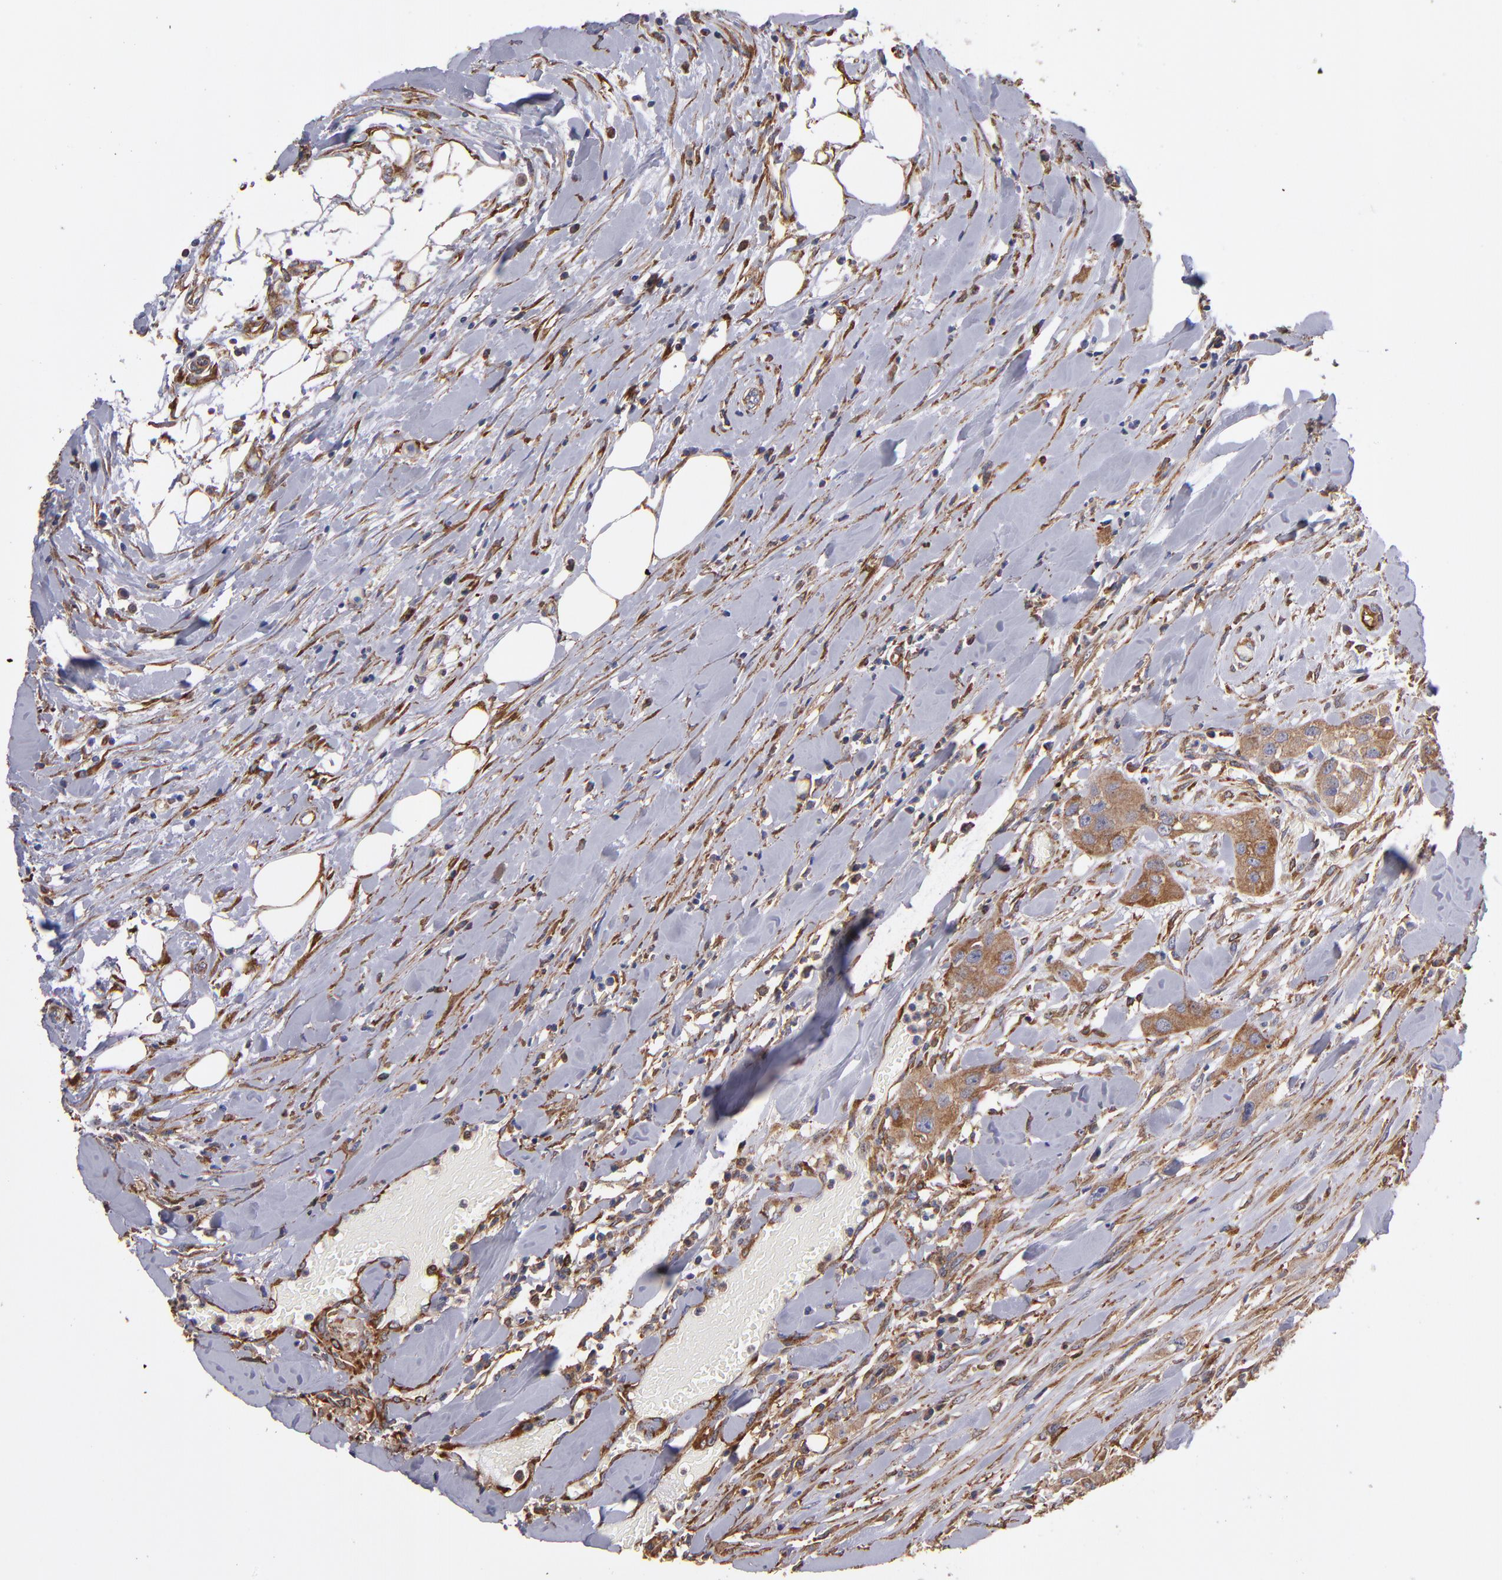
{"staining": {"intensity": "moderate", "quantity": ">75%", "location": "cytoplasmic/membranous"}, "tissue": "head and neck cancer", "cell_type": "Tumor cells", "image_type": "cancer", "snomed": [{"axis": "morphology", "description": "Neoplasm, malignant, NOS"}, {"axis": "topography", "description": "Salivary gland"}, {"axis": "topography", "description": "Head-Neck"}], "caption": "Head and neck neoplasm (malignant) stained for a protein displays moderate cytoplasmic/membranous positivity in tumor cells.", "gene": "MVP", "patient": {"sex": "male", "age": 43}}